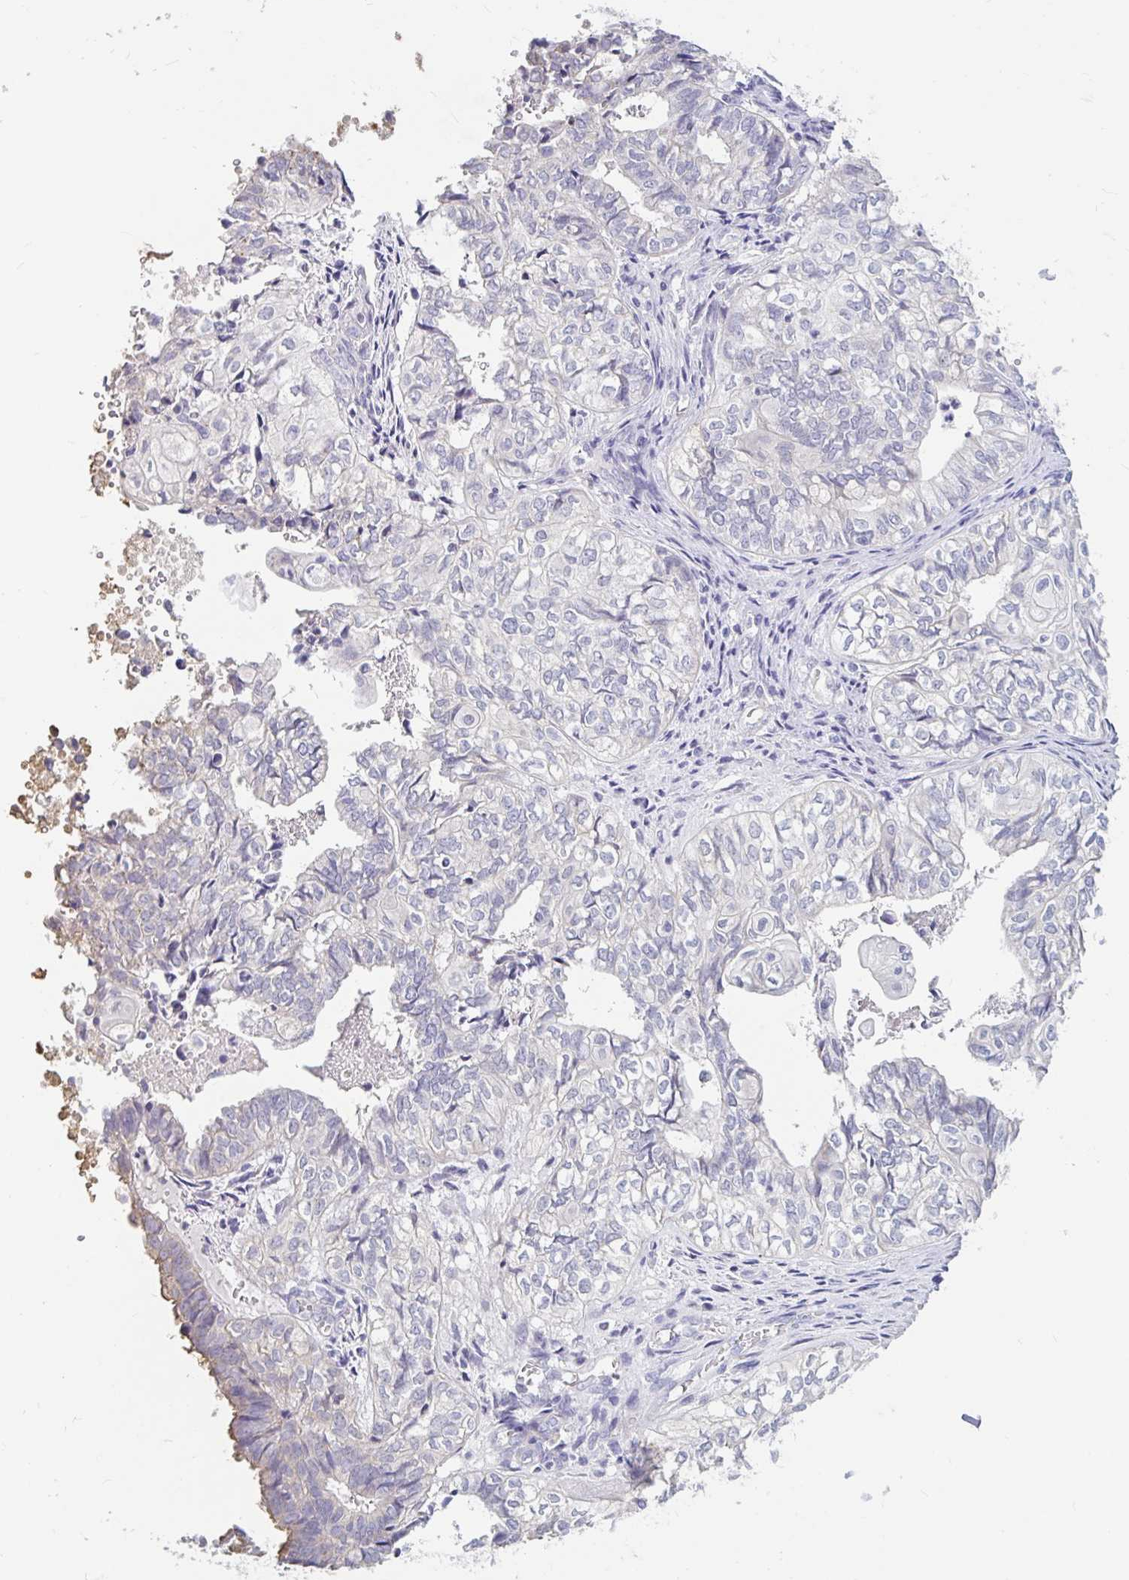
{"staining": {"intensity": "negative", "quantity": "none", "location": "none"}, "tissue": "ovarian cancer", "cell_type": "Tumor cells", "image_type": "cancer", "snomed": [{"axis": "morphology", "description": "Carcinoma, endometroid"}, {"axis": "topography", "description": "Ovary"}], "caption": "An immunohistochemistry micrograph of ovarian cancer is shown. There is no staining in tumor cells of ovarian cancer.", "gene": "ADH1A", "patient": {"sex": "female", "age": 64}}